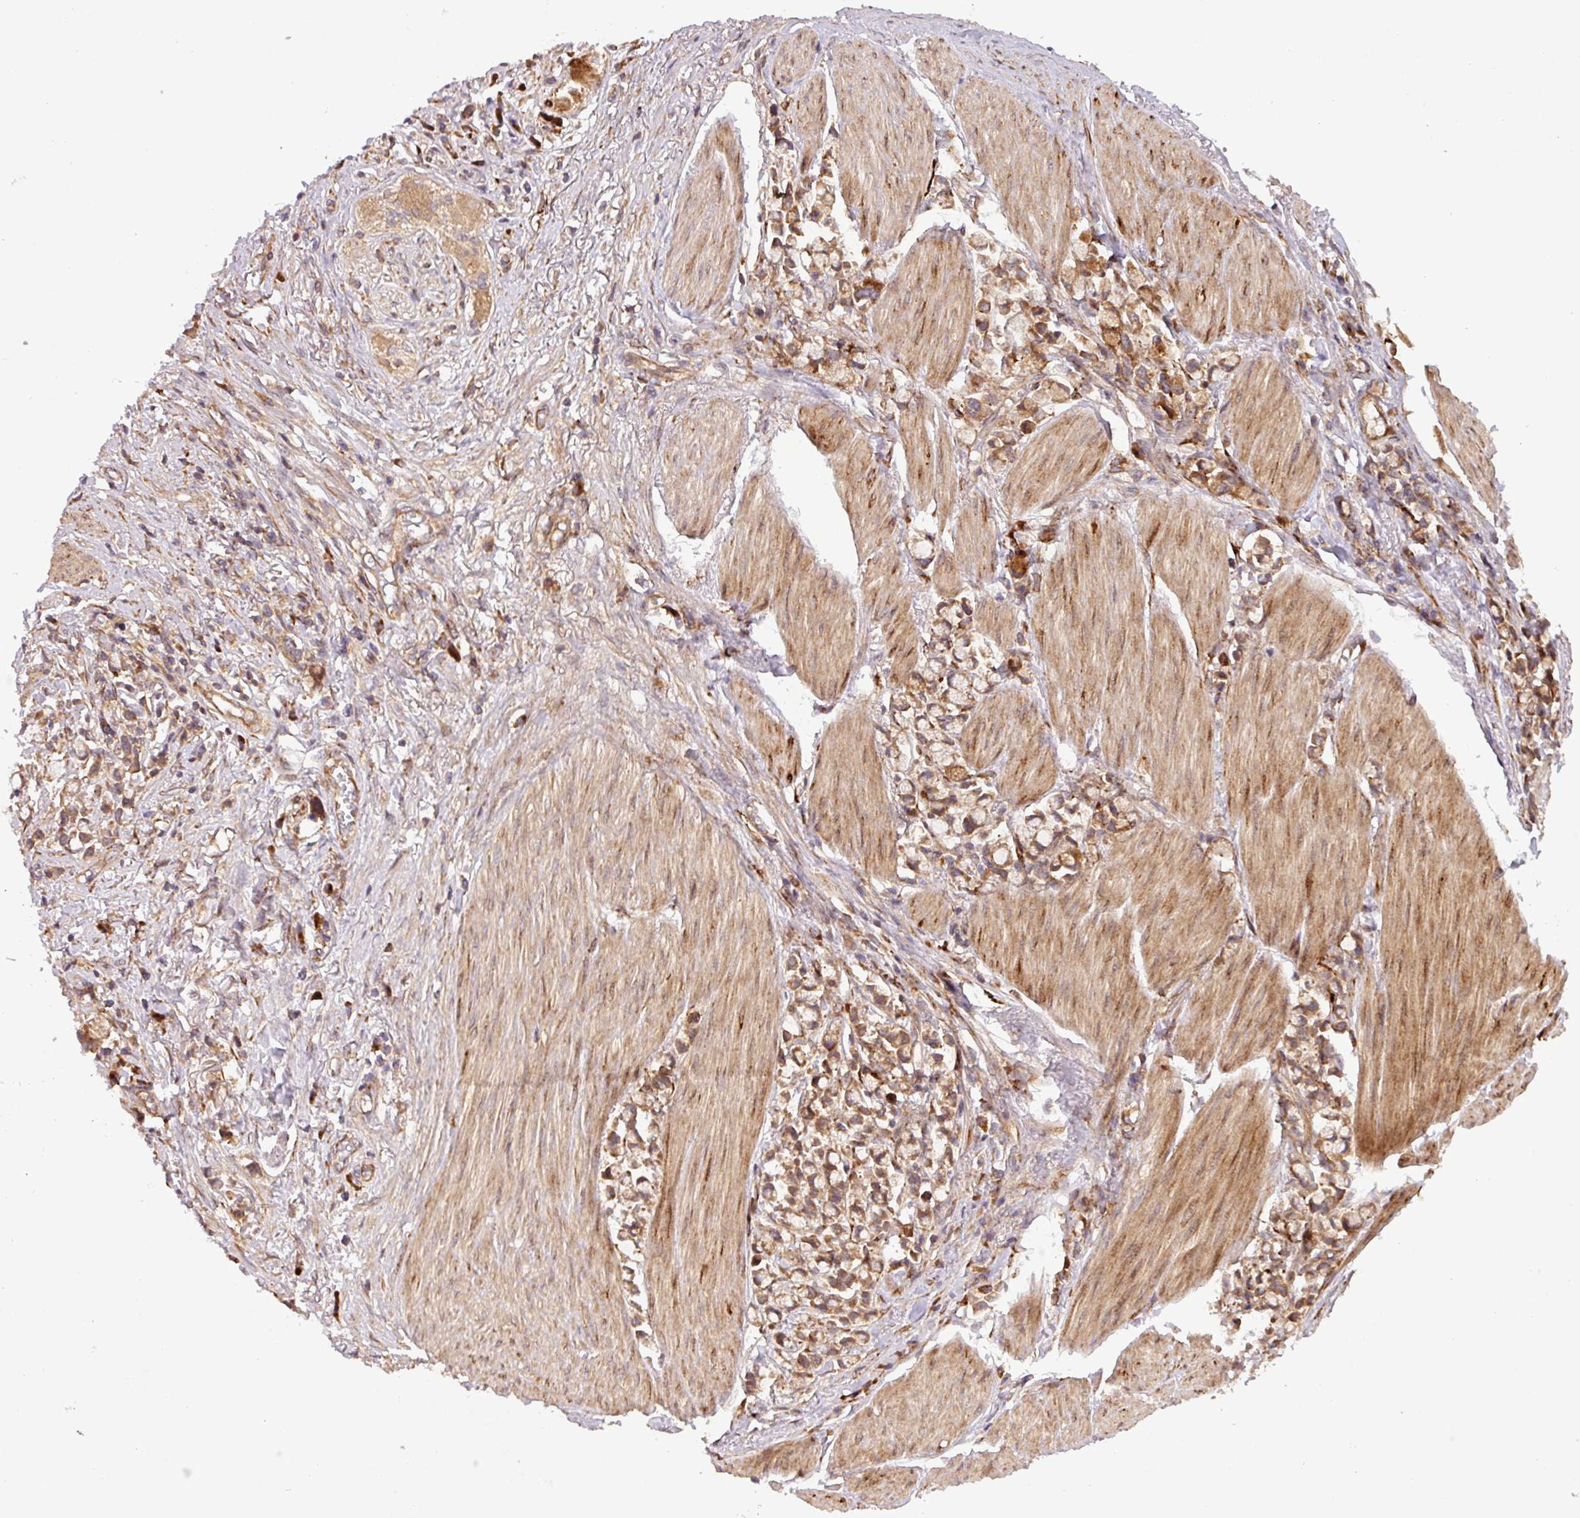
{"staining": {"intensity": "moderate", "quantity": ">75%", "location": "cytoplasmic/membranous"}, "tissue": "stomach cancer", "cell_type": "Tumor cells", "image_type": "cancer", "snomed": [{"axis": "morphology", "description": "Adenocarcinoma, NOS"}, {"axis": "topography", "description": "Stomach"}], "caption": "Immunohistochemical staining of stomach cancer demonstrates medium levels of moderate cytoplasmic/membranous protein positivity in approximately >75% of tumor cells.", "gene": "ART1", "patient": {"sex": "female", "age": 81}}